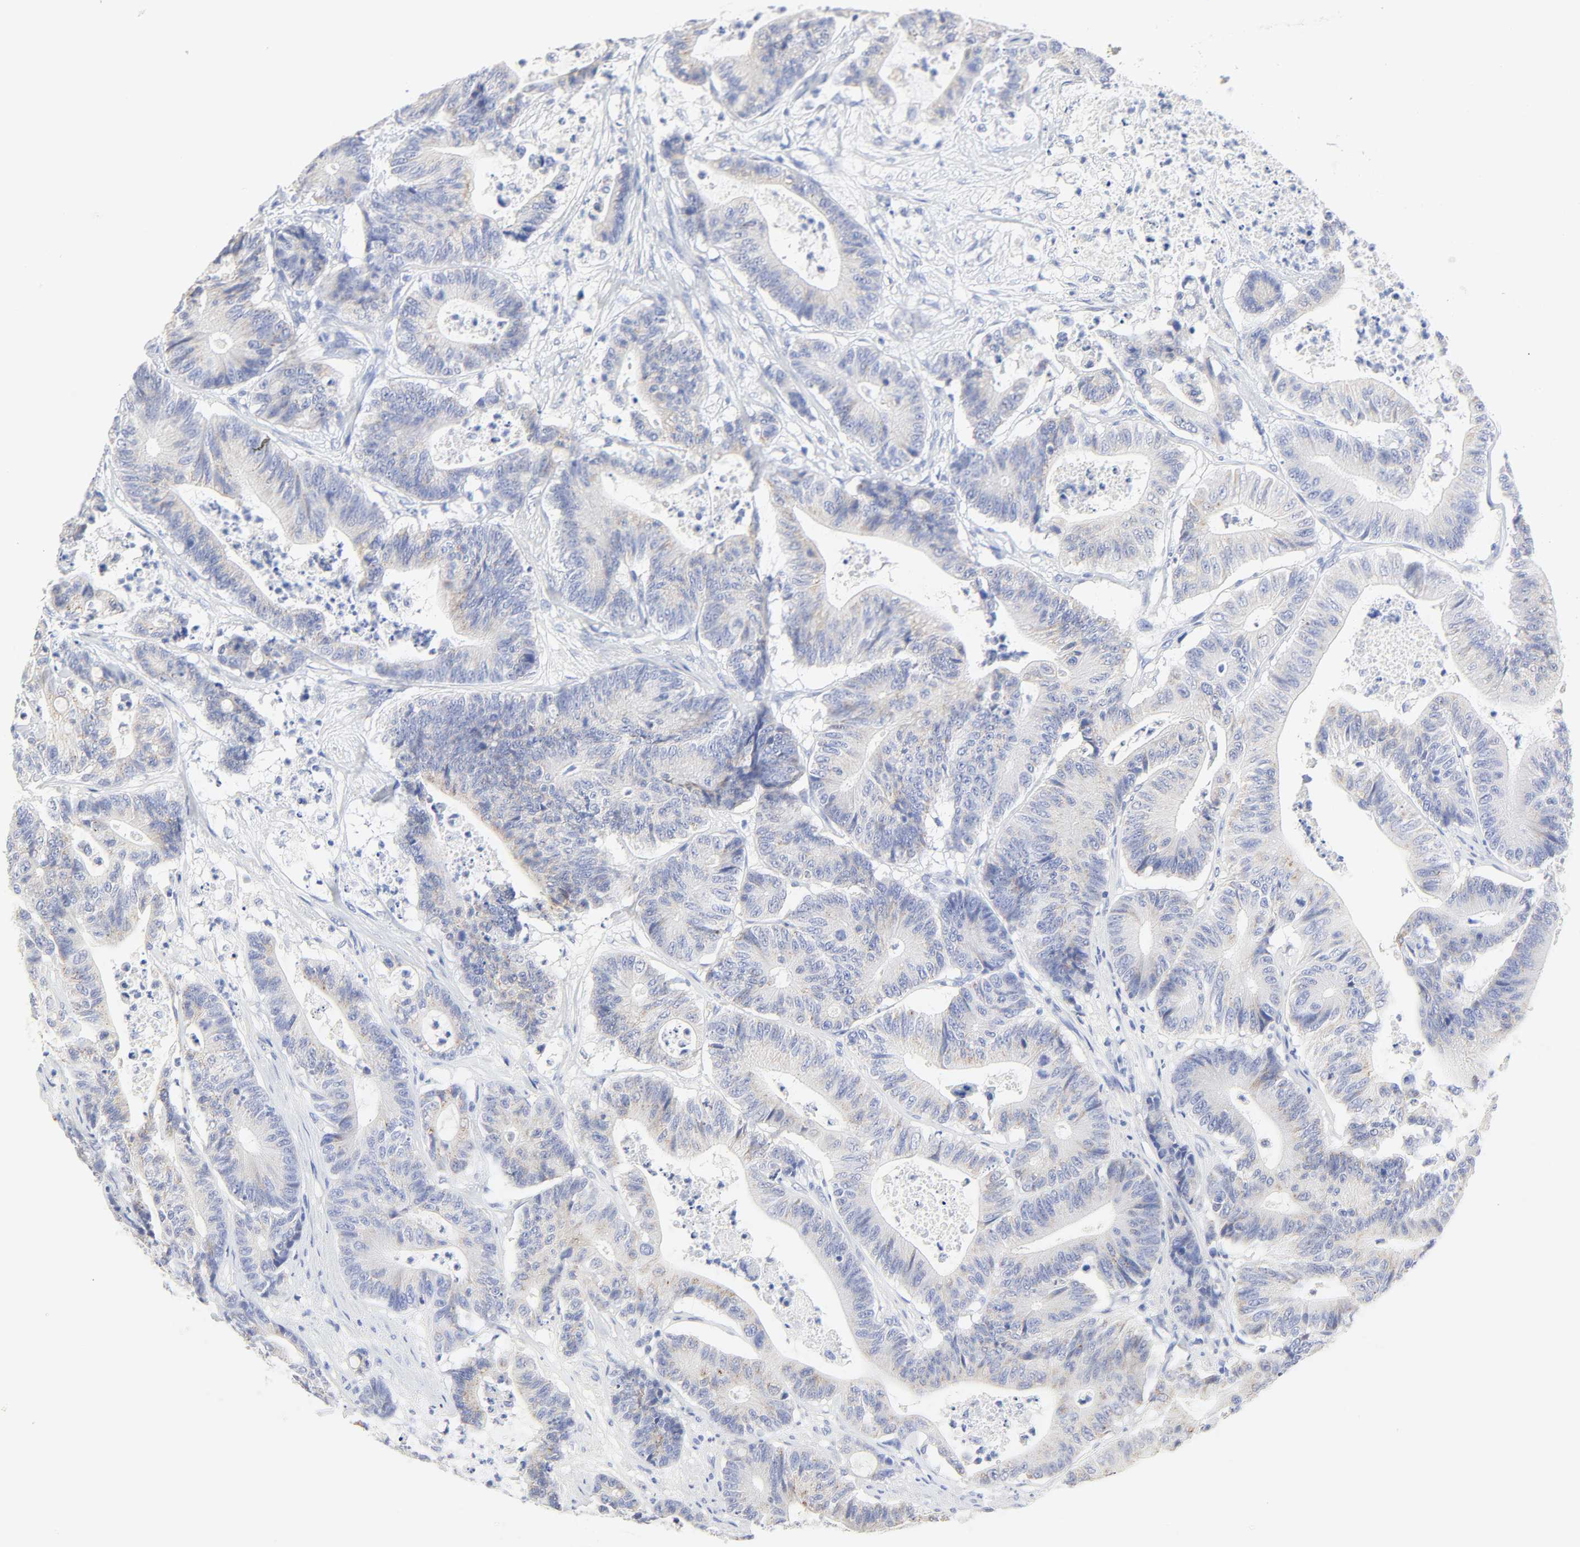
{"staining": {"intensity": "weak", "quantity": "25%-75%", "location": "cytoplasmic/membranous"}, "tissue": "colorectal cancer", "cell_type": "Tumor cells", "image_type": "cancer", "snomed": [{"axis": "morphology", "description": "Adenocarcinoma, NOS"}, {"axis": "topography", "description": "Colon"}], "caption": "Colorectal cancer was stained to show a protein in brown. There is low levels of weak cytoplasmic/membranous positivity in about 25%-75% of tumor cells. Immunohistochemistry (ihc) stains the protein of interest in brown and the nuclei are stained blue.", "gene": "SLCO1B3", "patient": {"sex": "female", "age": 84}}